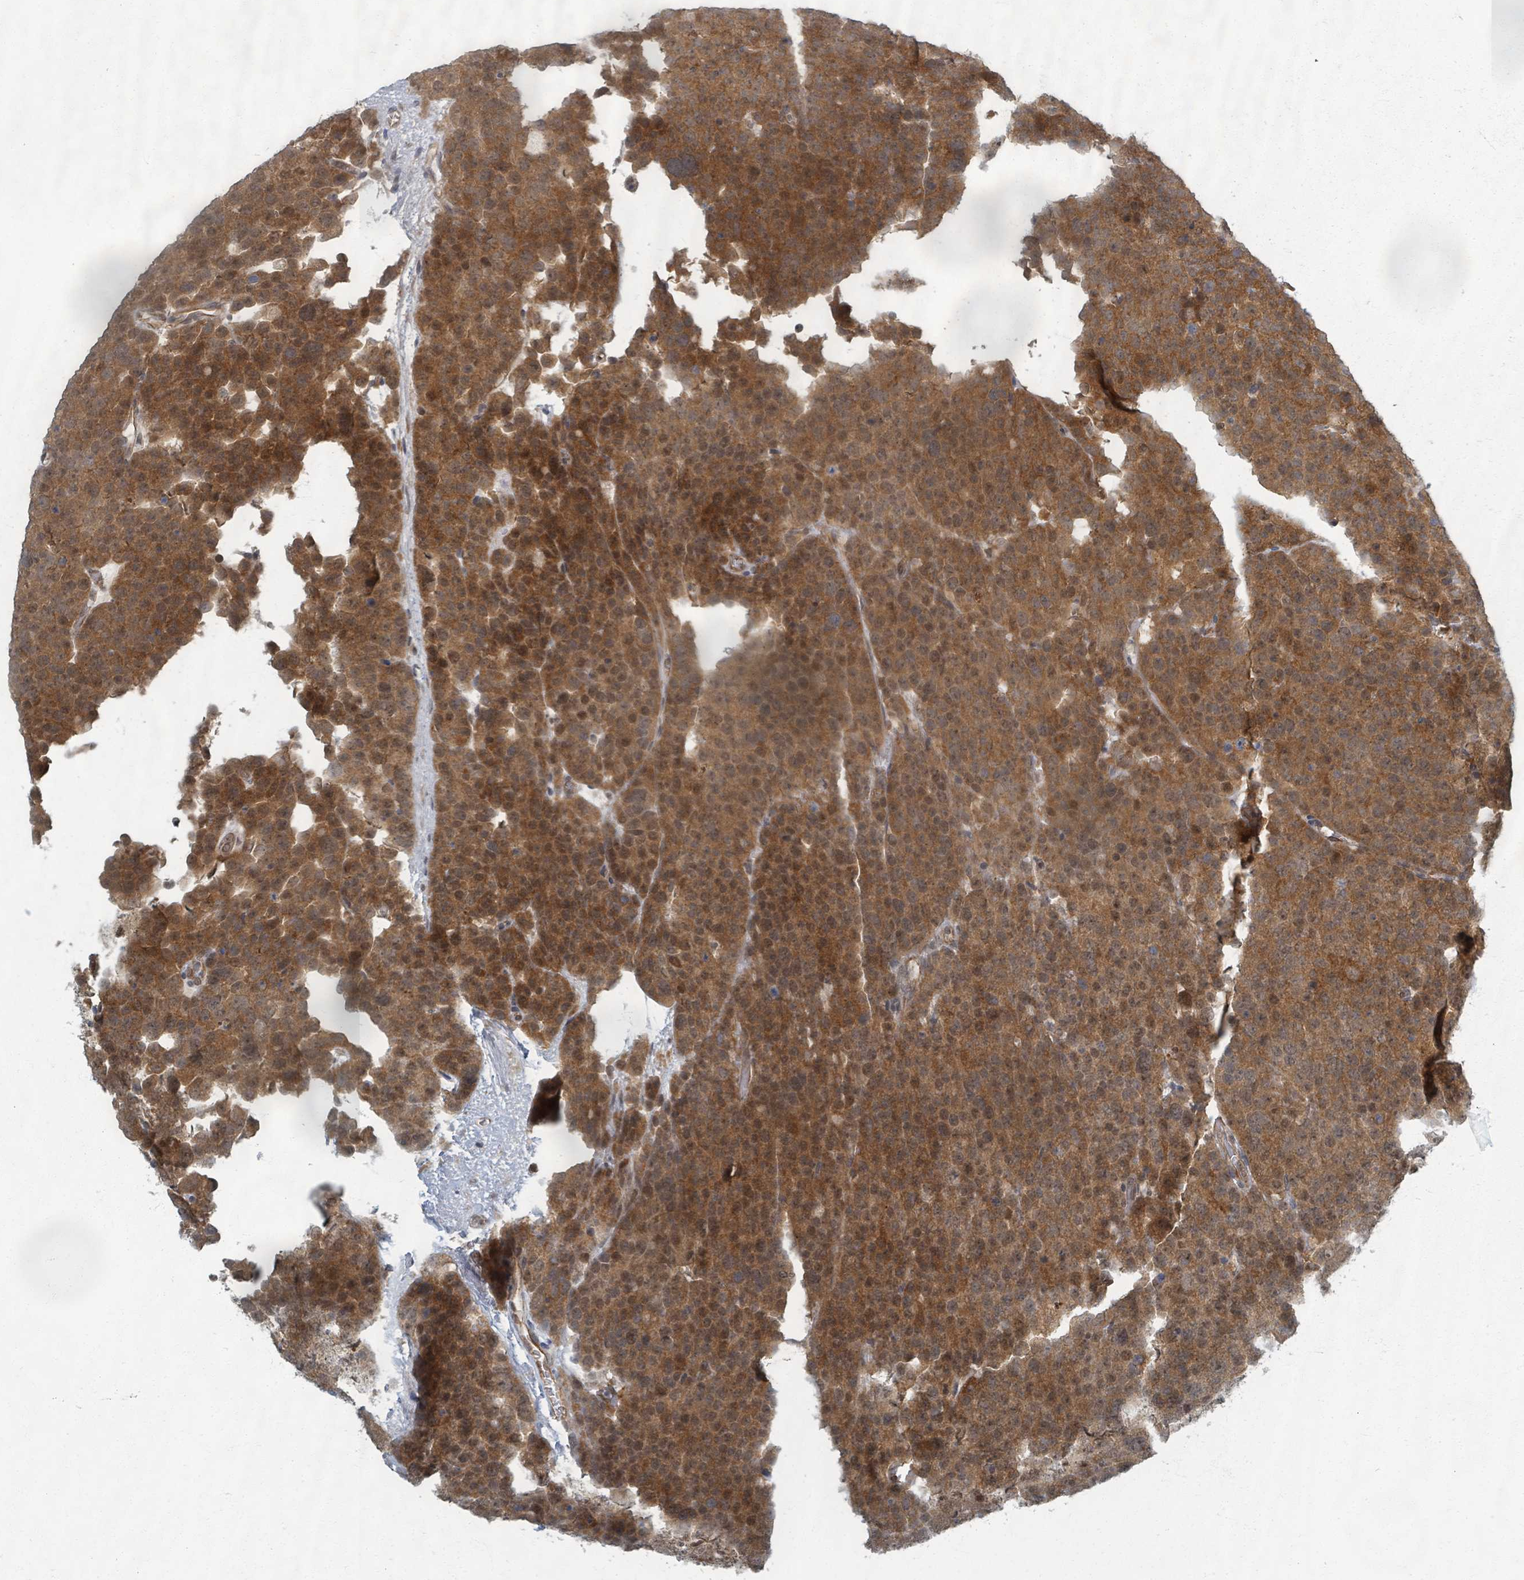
{"staining": {"intensity": "moderate", "quantity": ">75%", "location": "cytoplasmic/membranous,nuclear"}, "tissue": "testis cancer", "cell_type": "Tumor cells", "image_type": "cancer", "snomed": [{"axis": "morphology", "description": "Seminoma, NOS"}, {"axis": "topography", "description": "Testis"}], "caption": "Moderate cytoplasmic/membranous and nuclear positivity is seen in approximately >75% of tumor cells in testis cancer. The staining was performed using DAB (3,3'-diaminobenzidine) to visualize the protein expression in brown, while the nuclei were stained in blue with hematoxylin (Magnification: 20x).", "gene": "INTS15", "patient": {"sex": "male", "age": 71}}